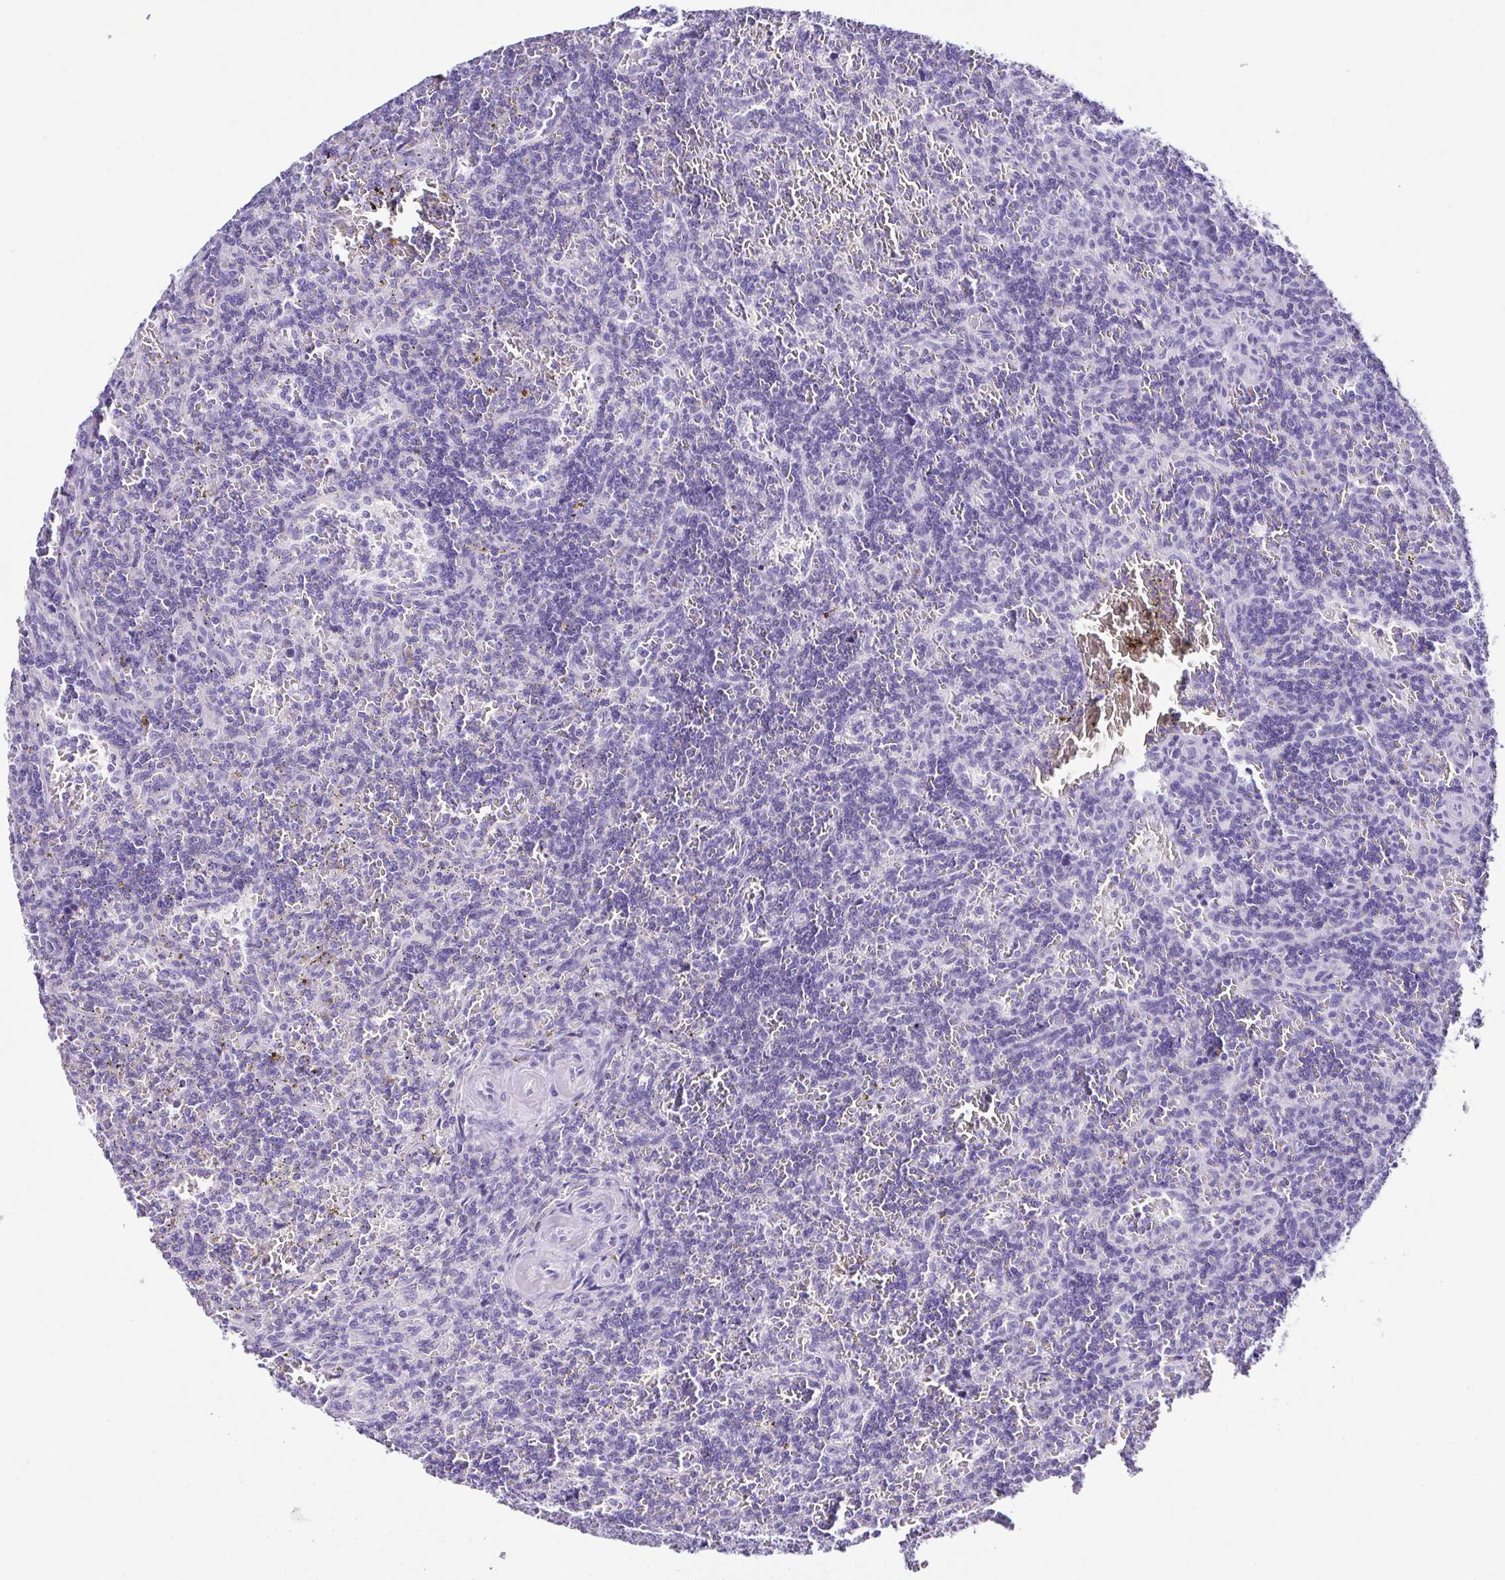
{"staining": {"intensity": "negative", "quantity": "none", "location": "none"}, "tissue": "lymphoma", "cell_type": "Tumor cells", "image_type": "cancer", "snomed": [{"axis": "morphology", "description": "Malignant lymphoma, non-Hodgkin's type, Low grade"}, {"axis": "topography", "description": "Spleen"}], "caption": "This is a photomicrograph of IHC staining of lymphoma, which shows no positivity in tumor cells.", "gene": "TNNT2", "patient": {"sex": "male", "age": 73}}